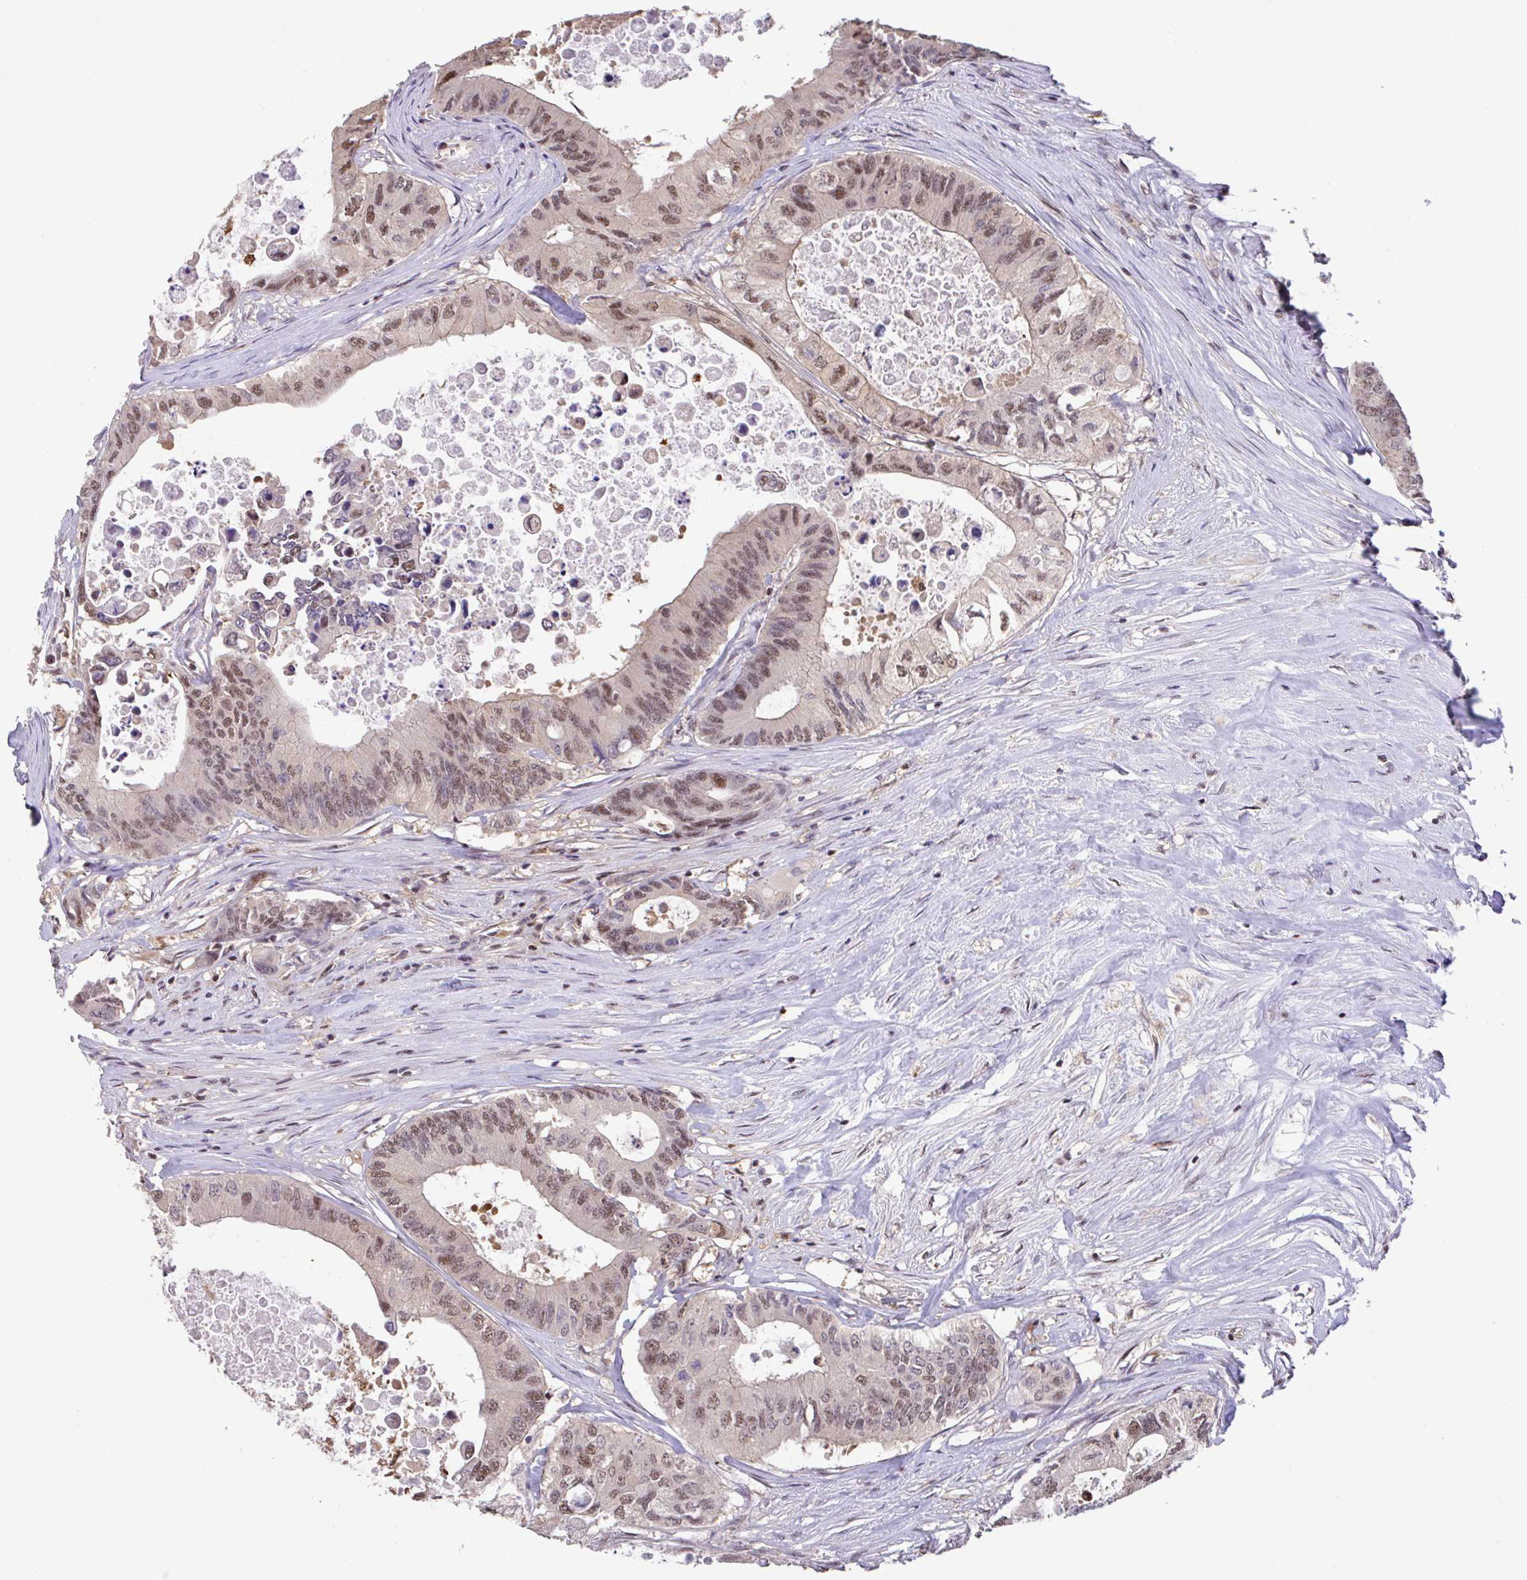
{"staining": {"intensity": "moderate", "quantity": ">75%", "location": "nuclear"}, "tissue": "colorectal cancer", "cell_type": "Tumor cells", "image_type": "cancer", "snomed": [{"axis": "morphology", "description": "Adenocarcinoma, NOS"}, {"axis": "topography", "description": "Colon"}], "caption": "Colorectal cancer (adenocarcinoma) was stained to show a protein in brown. There is medium levels of moderate nuclear staining in about >75% of tumor cells.", "gene": "OR6K3", "patient": {"sex": "male", "age": 71}}